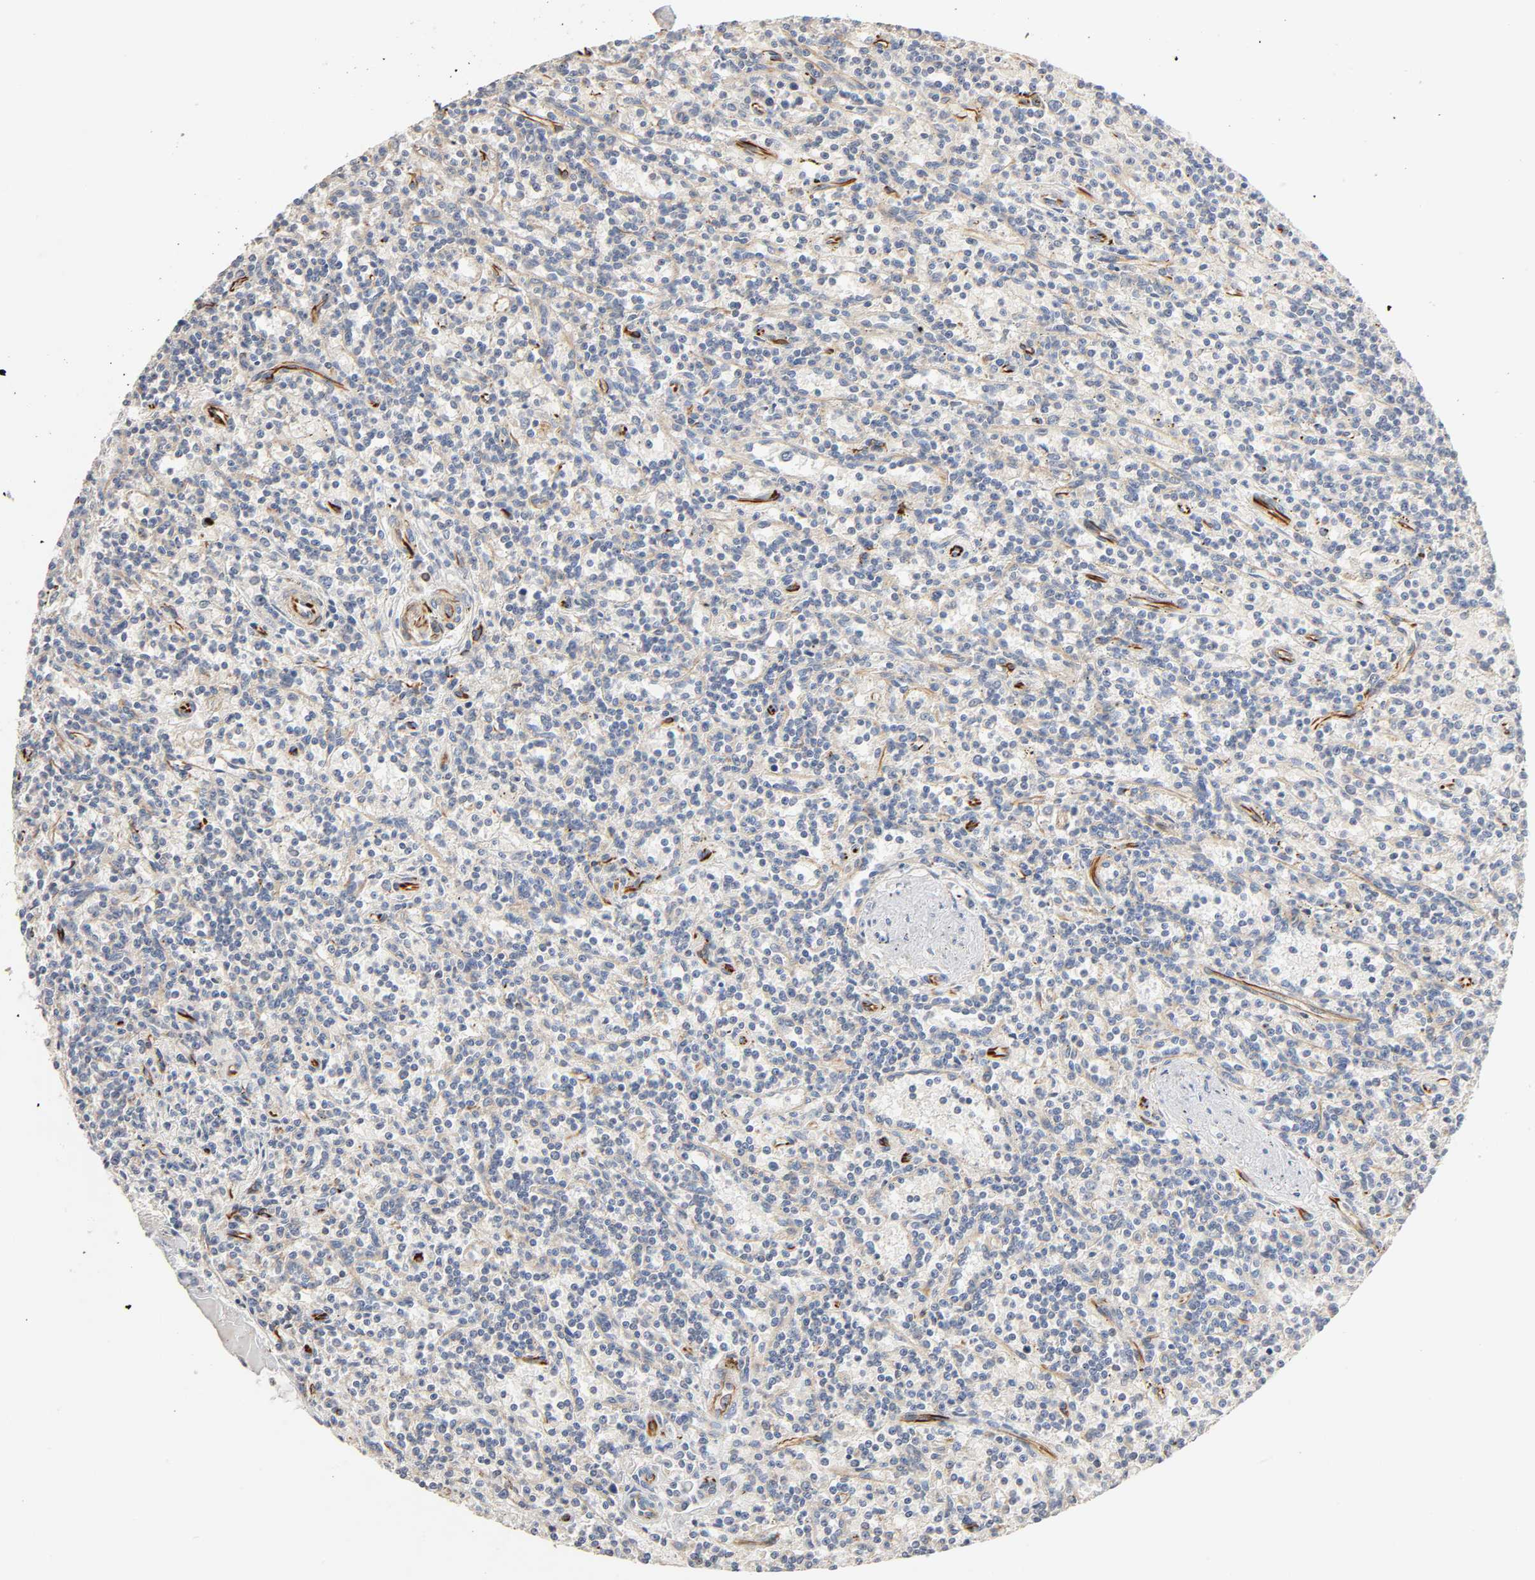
{"staining": {"intensity": "negative", "quantity": "none", "location": "none"}, "tissue": "lymphoma", "cell_type": "Tumor cells", "image_type": "cancer", "snomed": [{"axis": "morphology", "description": "Malignant lymphoma, non-Hodgkin's type, Low grade"}, {"axis": "topography", "description": "Spleen"}], "caption": "Photomicrograph shows no significant protein positivity in tumor cells of lymphoma.", "gene": "FAM118A", "patient": {"sex": "male", "age": 73}}